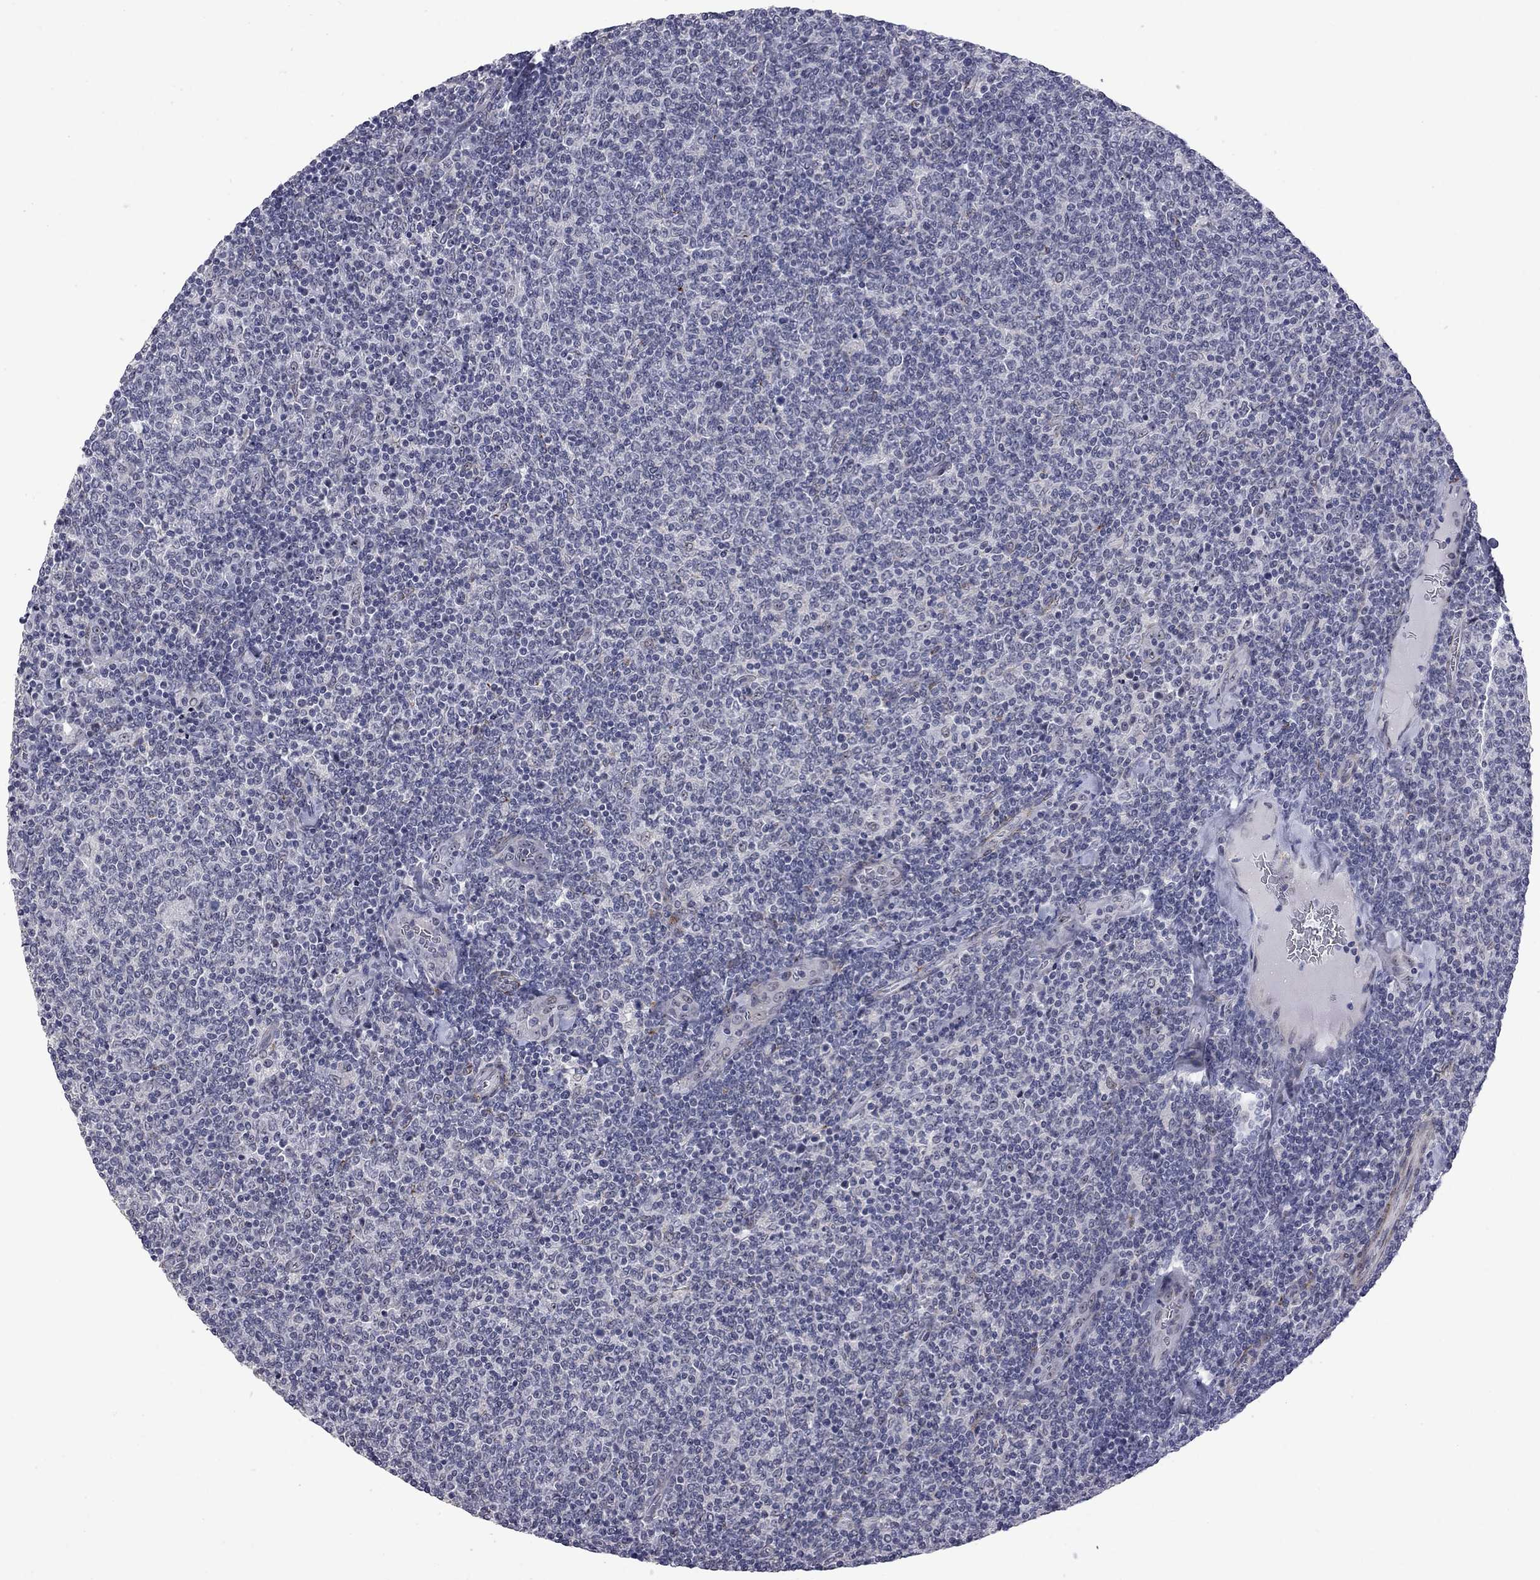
{"staining": {"intensity": "negative", "quantity": "none", "location": "none"}, "tissue": "lymphoma", "cell_type": "Tumor cells", "image_type": "cancer", "snomed": [{"axis": "morphology", "description": "Malignant lymphoma, non-Hodgkin's type, Low grade"}, {"axis": "topography", "description": "Lymph node"}], "caption": "This is an immunohistochemistry (IHC) histopathology image of human lymphoma. There is no positivity in tumor cells.", "gene": "GSG1L", "patient": {"sex": "male", "age": 52}}